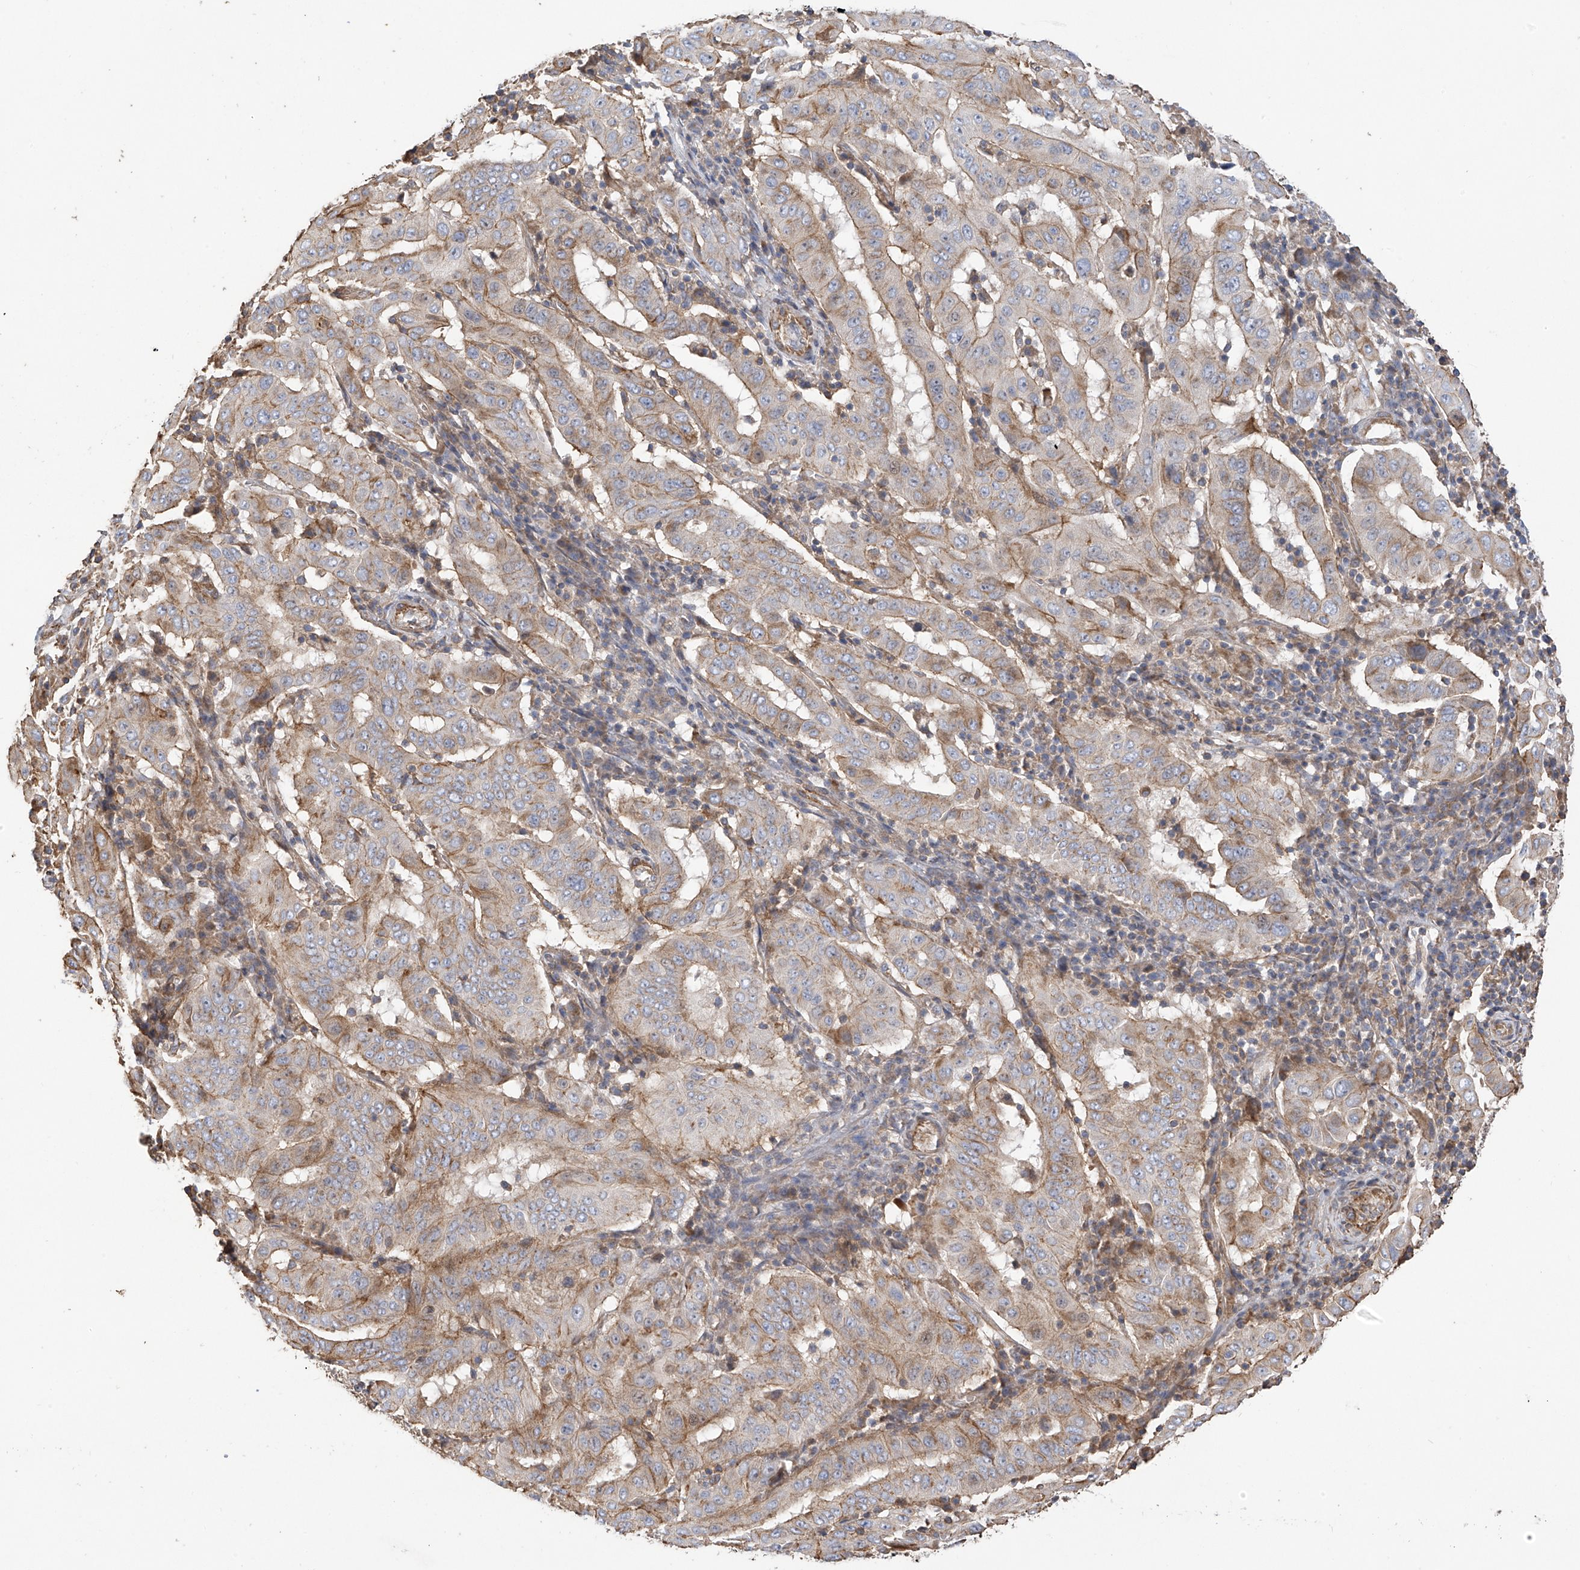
{"staining": {"intensity": "weak", "quantity": "25%-75%", "location": "cytoplasmic/membranous"}, "tissue": "pancreatic cancer", "cell_type": "Tumor cells", "image_type": "cancer", "snomed": [{"axis": "morphology", "description": "Adenocarcinoma, NOS"}, {"axis": "topography", "description": "Pancreas"}], "caption": "Immunohistochemical staining of adenocarcinoma (pancreatic) reveals weak cytoplasmic/membranous protein staining in approximately 25%-75% of tumor cells. The protein is stained brown, and the nuclei are stained in blue (DAB (3,3'-diaminobenzidine) IHC with brightfield microscopy, high magnification).", "gene": "SLC43A3", "patient": {"sex": "male", "age": 63}}